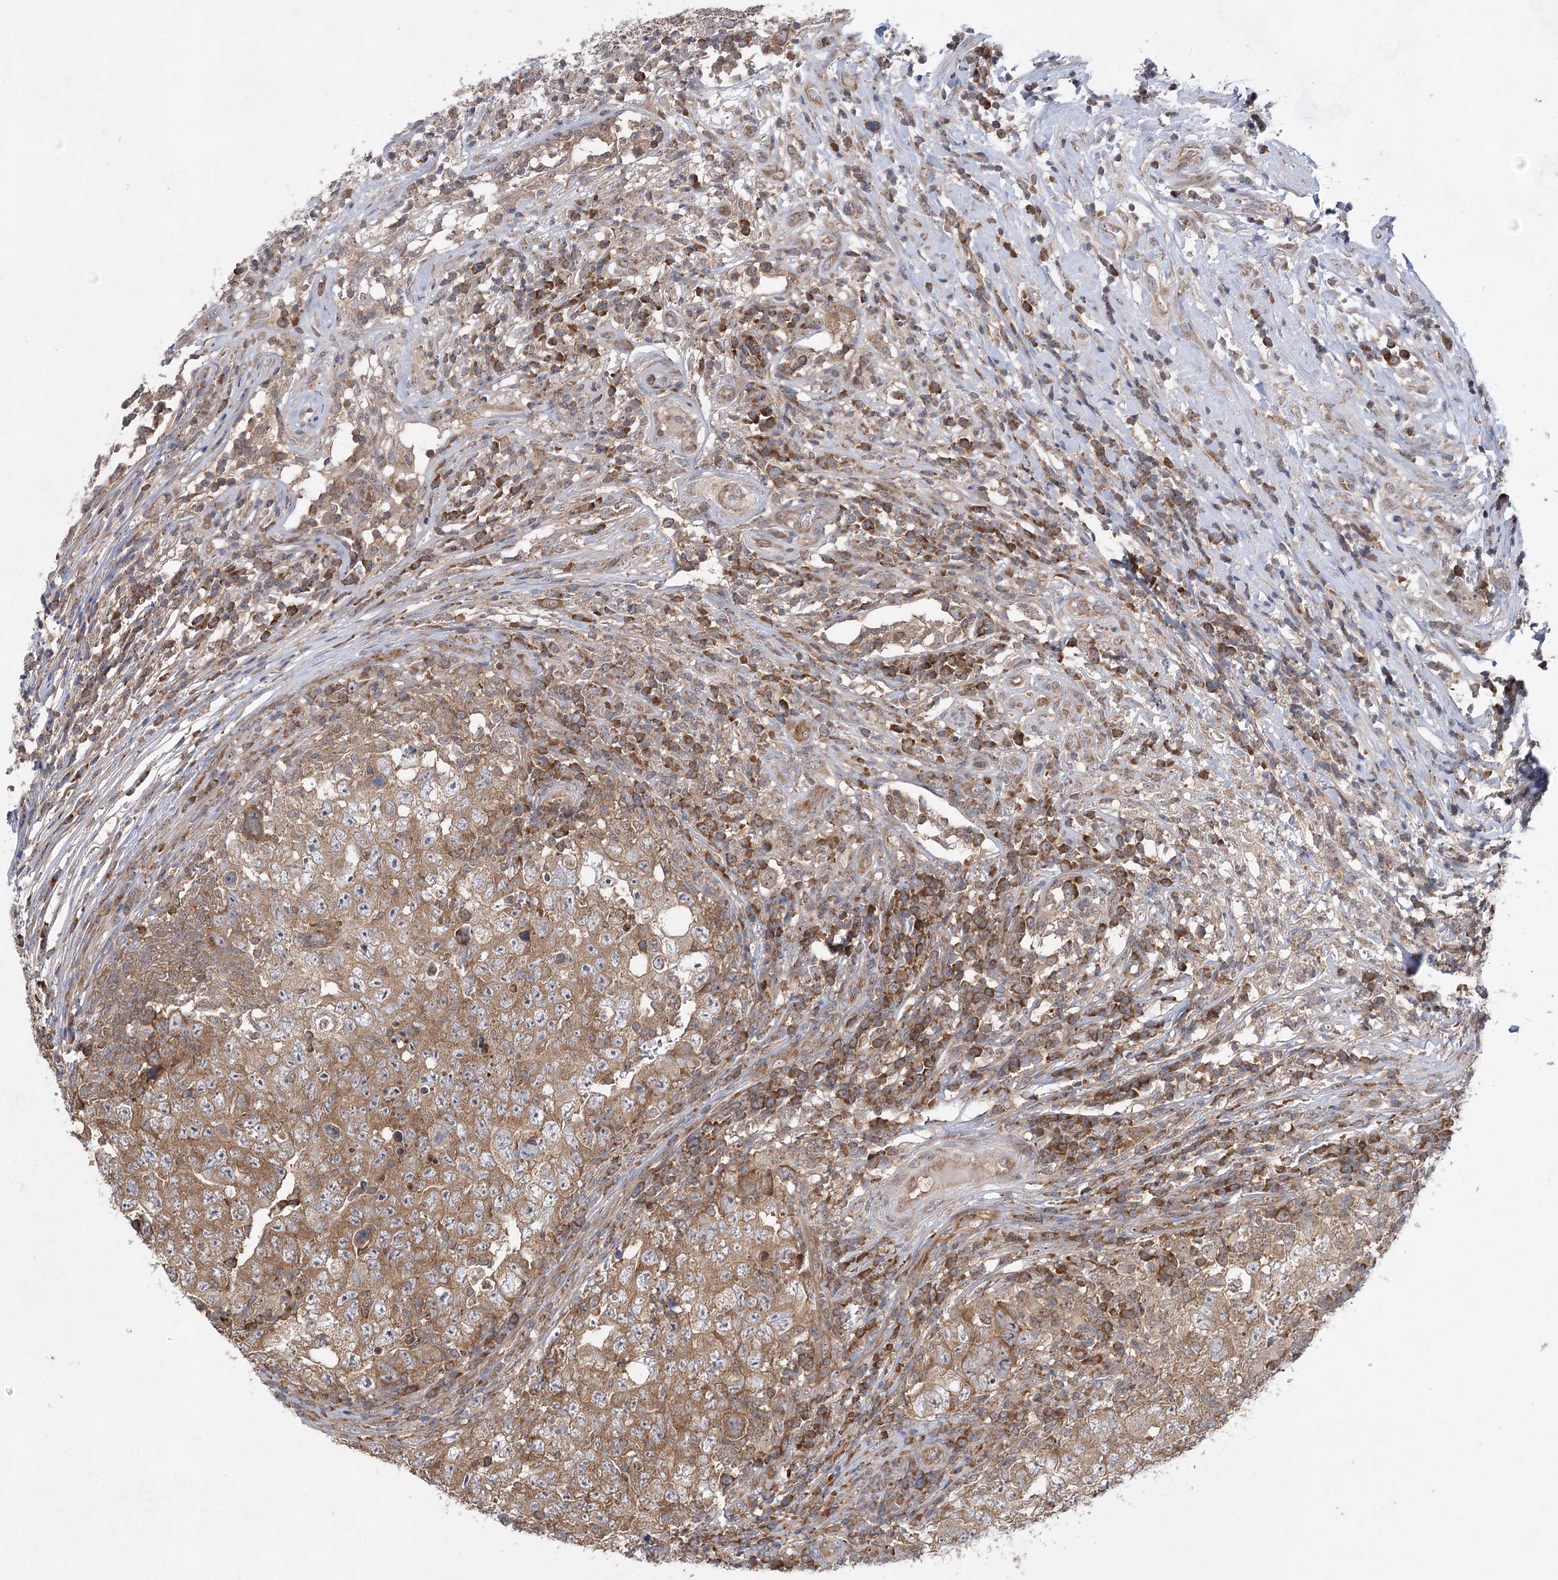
{"staining": {"intensity": "moderate", "quantity": ">75%", "location": "cytoplasmic/membranous"}, "tissue": "testis cancer", "cell_type": "Tumor cells", "image_type": "cancer", "snomed": [{"axis": "morphology", "description": "Carcinoma, Embryonal, NOS"}, {"axis": "topography", "description": "Testis"}], "caption": "About >75% of tumor cells in embryonal carcinoma (testis) display moderate cytoplasmic/membranous protein expression as visualized by brown immunohistochemical staining.", "gene": "EIF3A", "patient": {"sex": "male", "age": 26}}